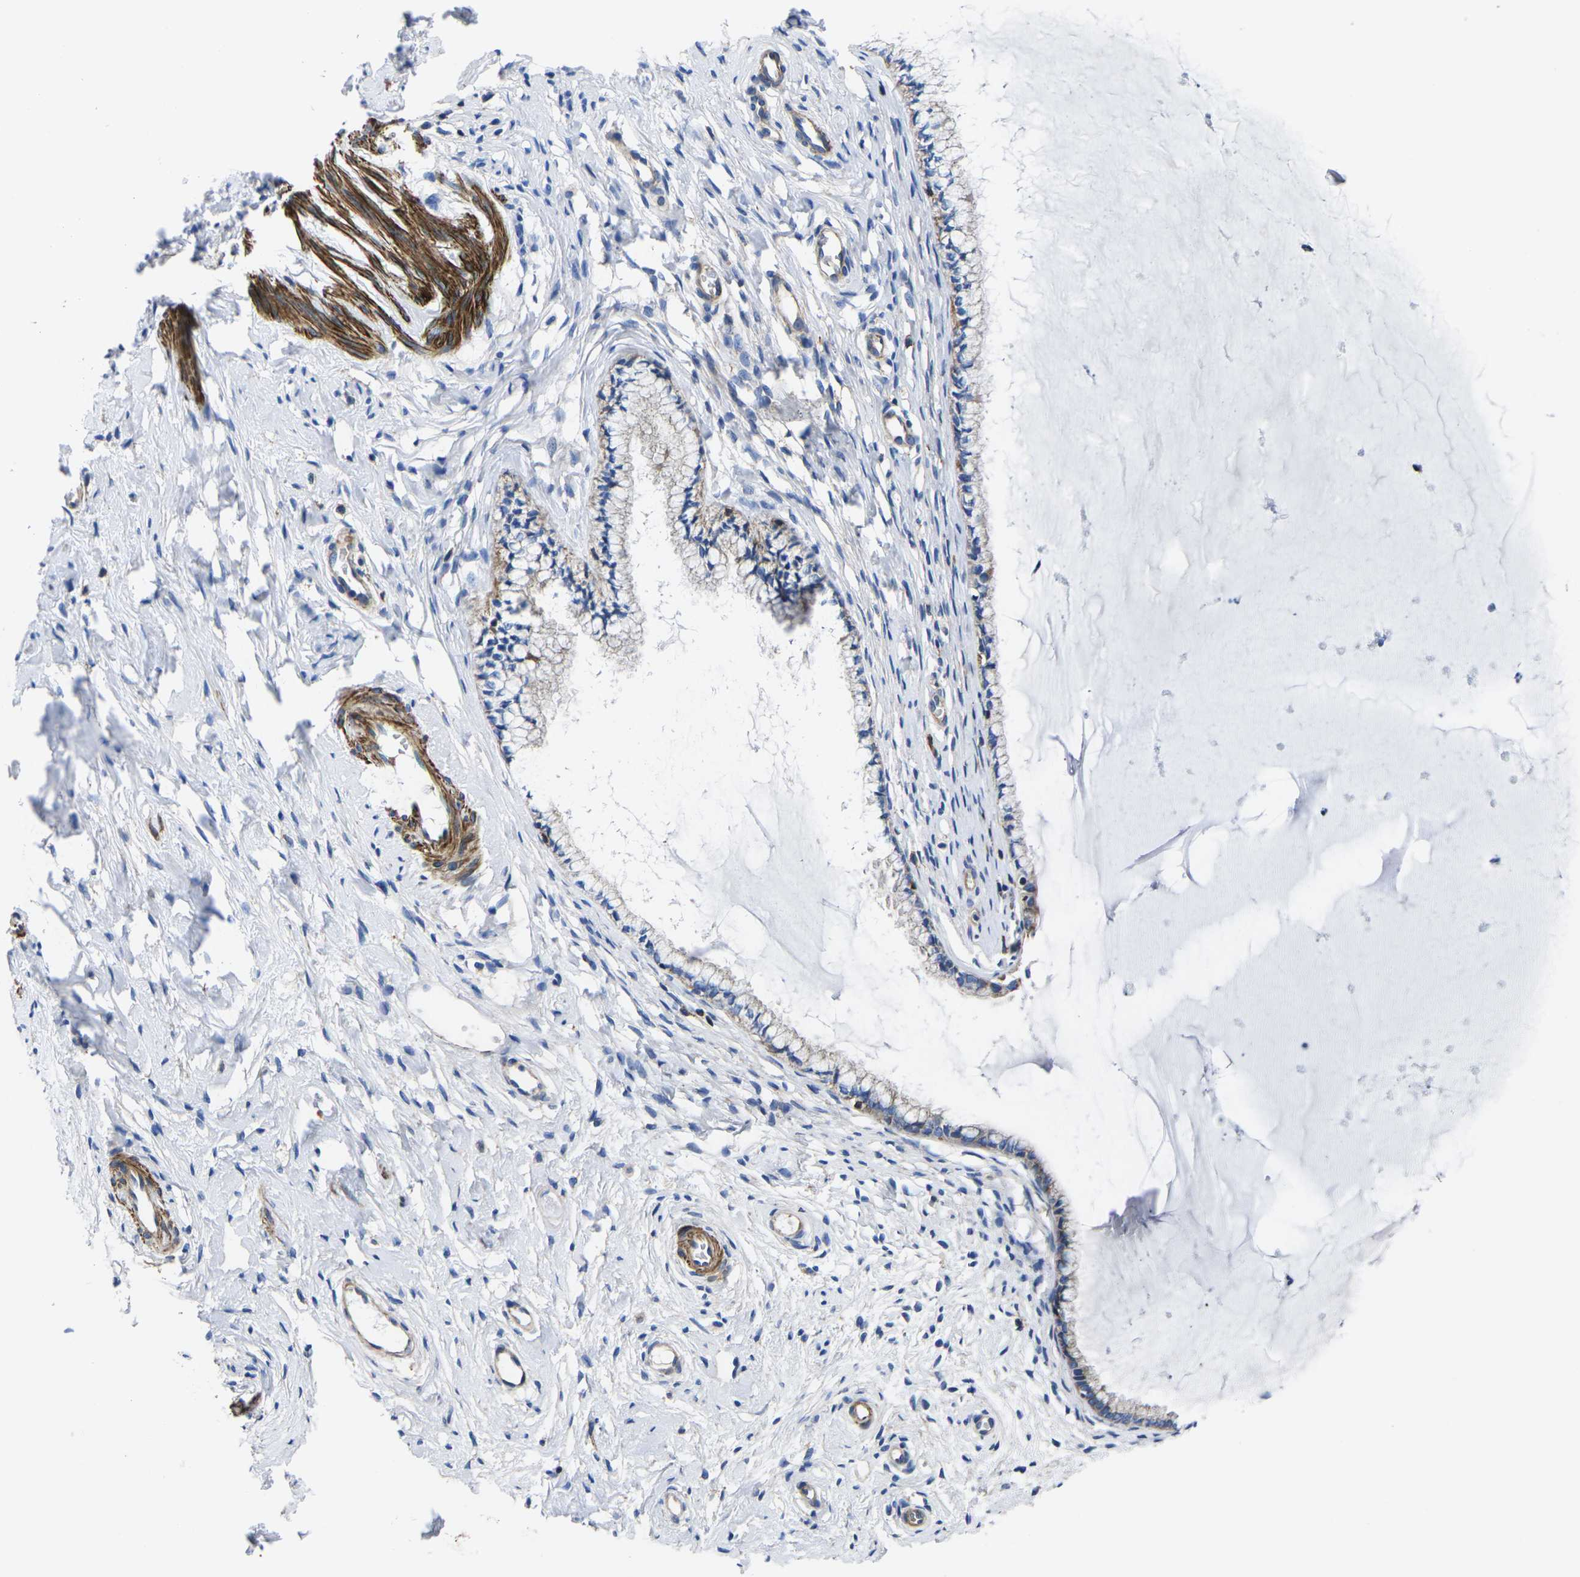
{"staining": {"intensity": "weak", "quantity": "25%-75%", "location": "cytoplasmic/membranous"}, "tissue": "cervix", "cell_type": "Glandular cells", "image_type": "normal", "snomed": [{"axis": "morphology", "description": "Normal tissue, NOS"}, {"axis": "topography", "description": "Cervix"}], "caption": "An image of human cervix stained for a protein reveals weak cytoplasmic/membranous brown staining in glandular cells. (brown staining indicates protein expression, while blue staining denotes nuclei).", "gene": "GPR4", "patient": {"sex": "female", "age": 65}}